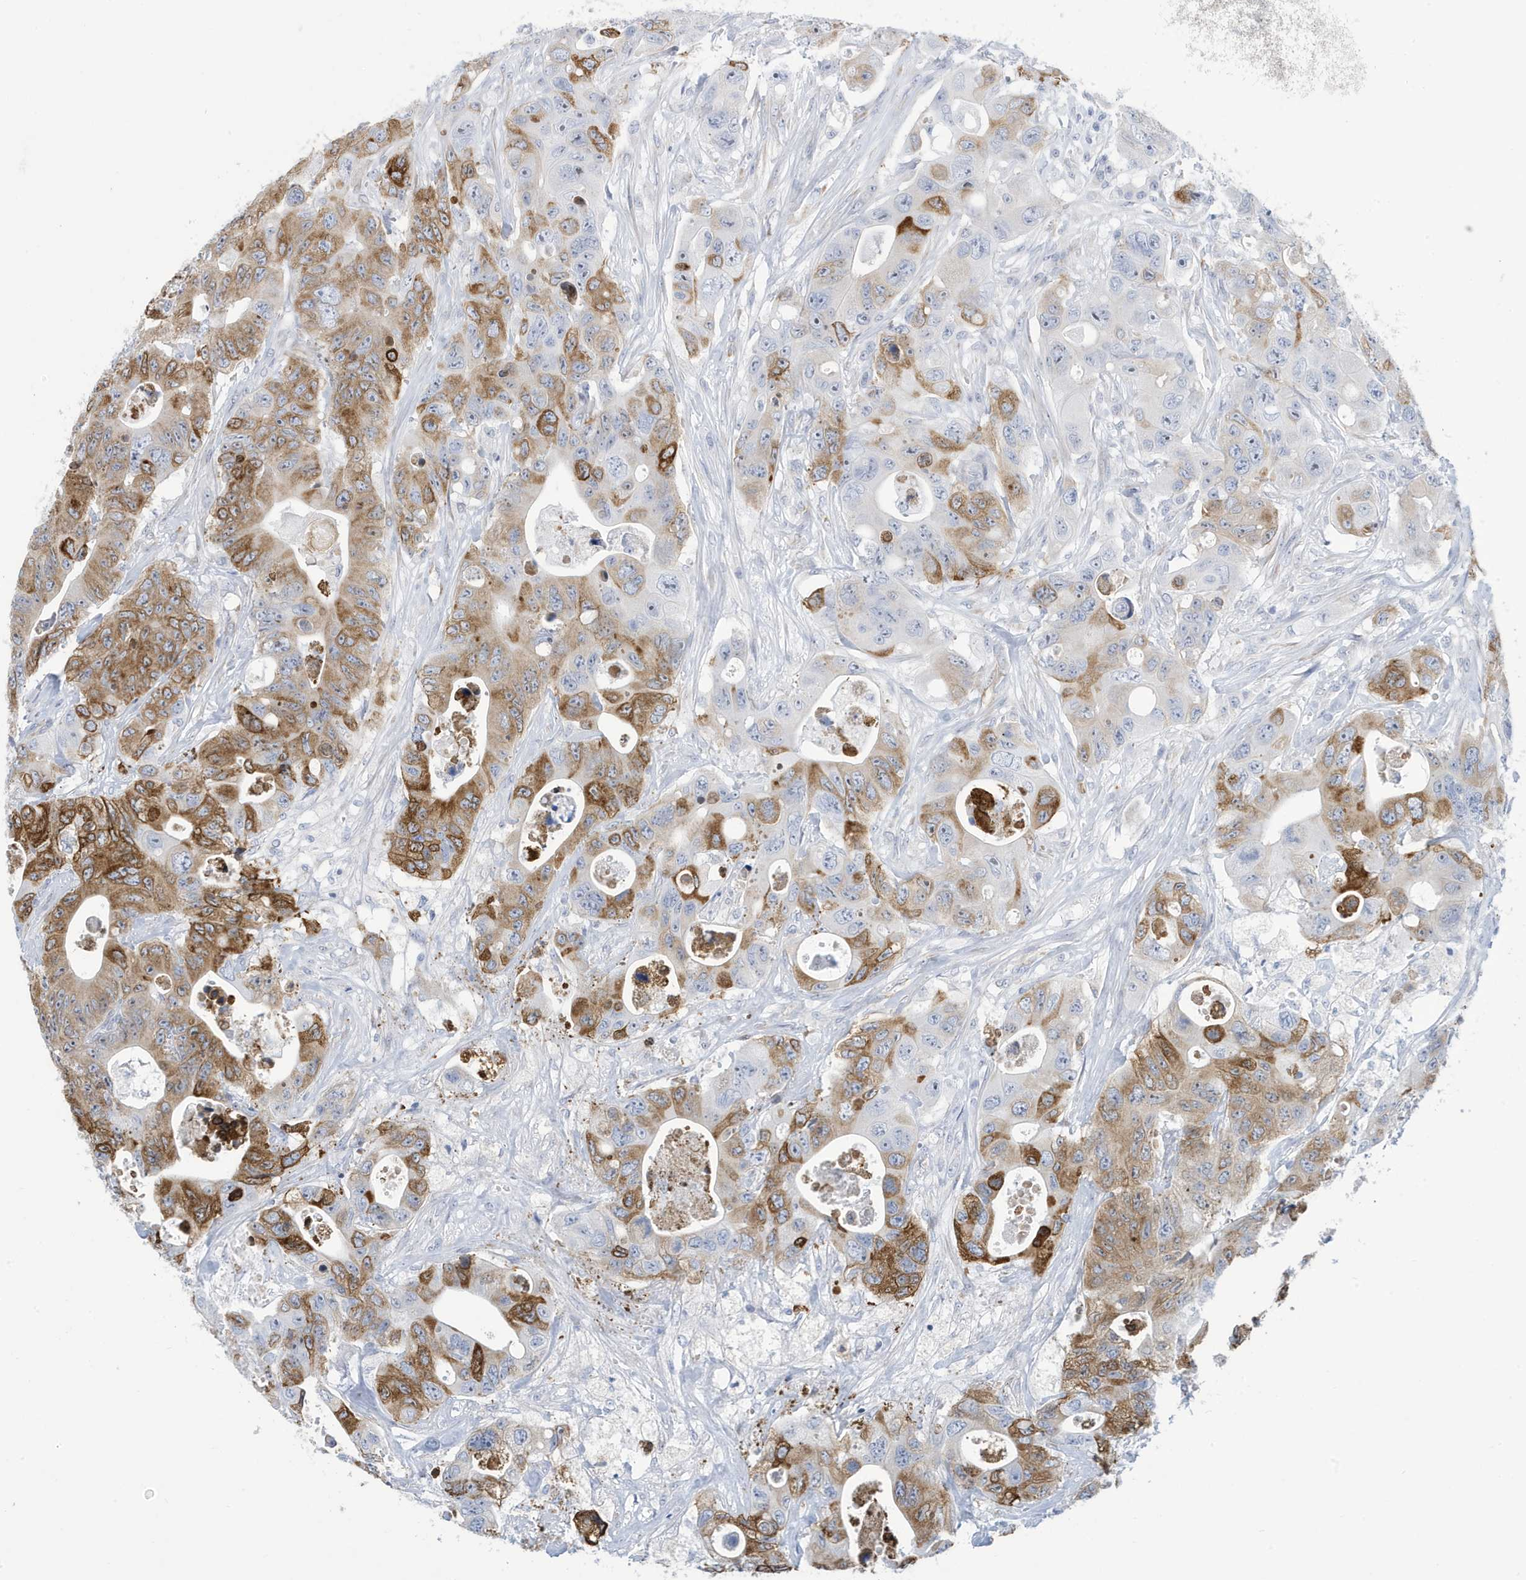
{"staining": {"intensity": "moderate", "quantity": "25%-75%", "location": "cytoplasmic/membranous"}, "tissue": "colorectal cancer", "cell_type": "Tumor cells", "image_type": "cancer", "snomed": [{"axis": "morphology", "description": "Adenocarcinoma, NOS"}, {"axis": "topography", "description": "Colon"}], "caption": "Colorectal adenocarcinoma tissue displays moderate cytoplasmic/membranous expression in approximately 25%-75% of tumor cells", "gene": "SEMA3F", "patient": {"sex": "female", "age": 46}}